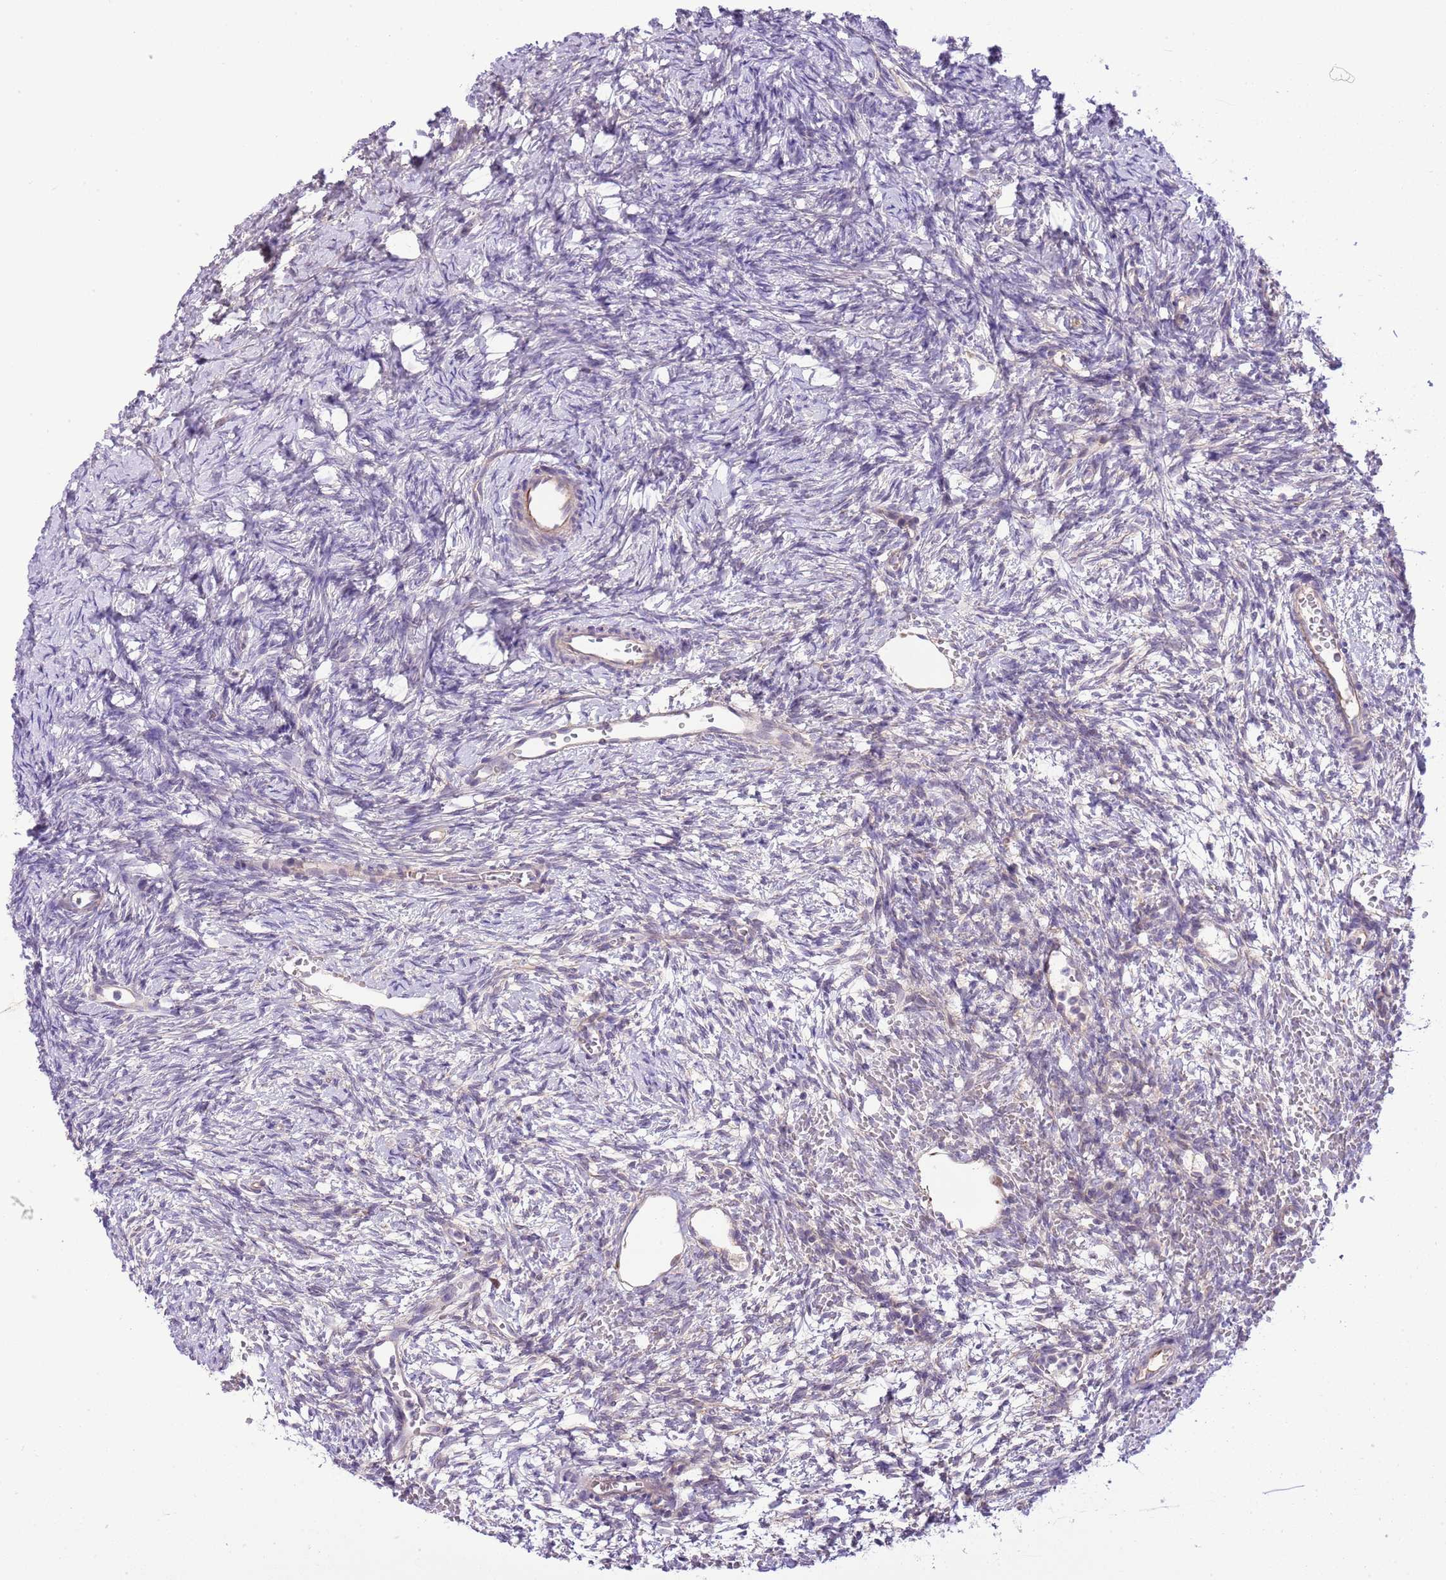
{"staining": {"intensity": "negative", "quantity": "none", "location": "none"}, "tissue": "ovary", "cell_type": "Ovarian stroma cells", "image_type": "normal", "snomed": [{"axis": "morphology", "description": "Normal tissue, NOS"}, {"axis": "topography", "description": "Ovary"}], "caption": "Immunohistochemistry micrograph of unremarkable ovary: ovary stained with DAB (3,3'-diaminobenzidine) exhibits no significant protein positivity in ovarian stroma cells.", "gene": "FBRSL1", "patient": {"sex": "female", "age": 39}}